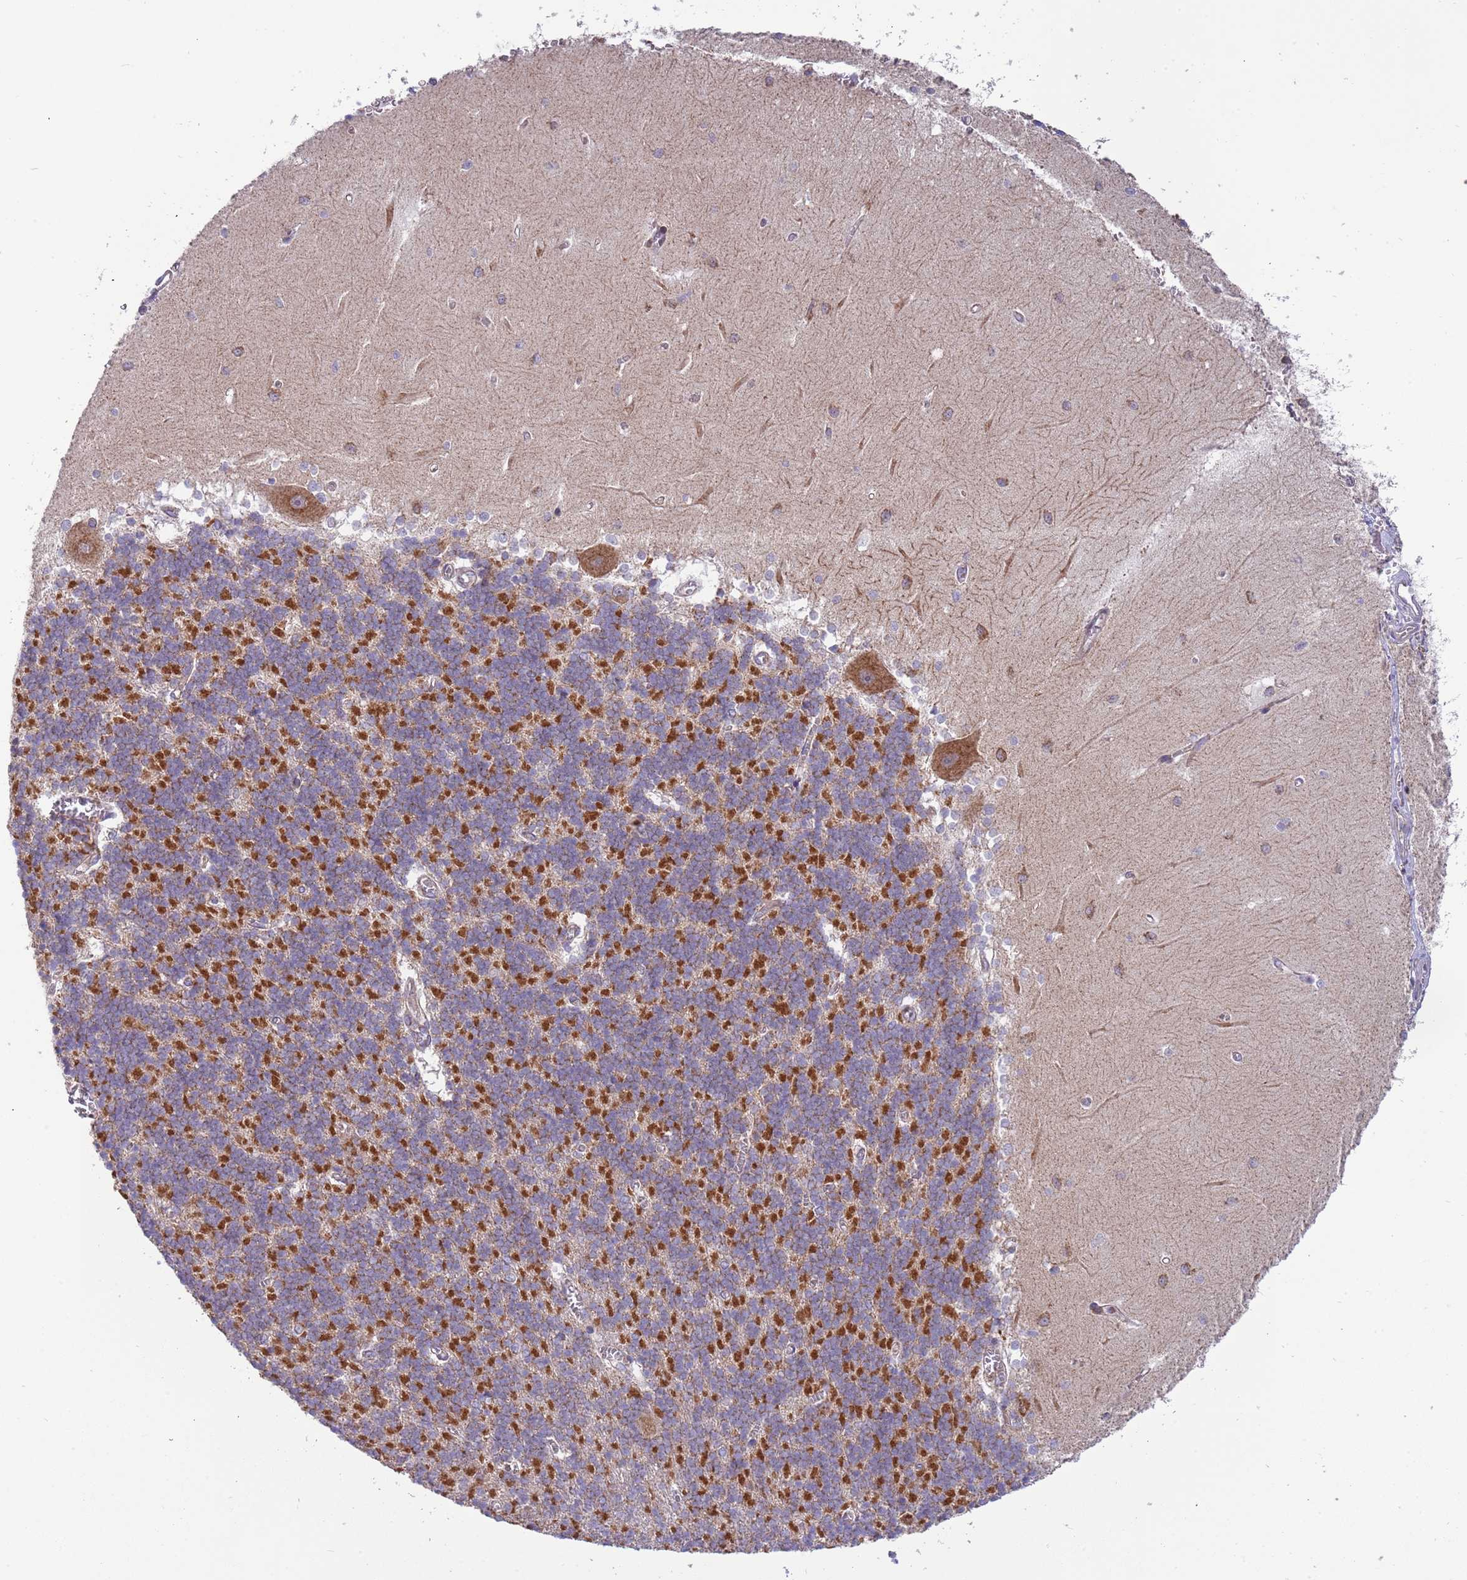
{"staining": {"intensity": "strong", "quantity": "<25%", "location": "cytoplasmic/membranous"}, "tissue": "cerebellum", "cell_type": "Cells in granular layer", "image_type": "normal", "snomed": [{"axis": "morphology", "description": "Normal tissue, NOS"}, {"axis": "topography", "description": "Cerebellum"}], "caption": "This photomicrograph exhibits IHC staining of normal human cerebellum, with medium strong cytoplasmic/membranous staining in about <25% of cells in granular layer.", "gene": "IRS4", "patient": {"sex": "male", "age": 37}}